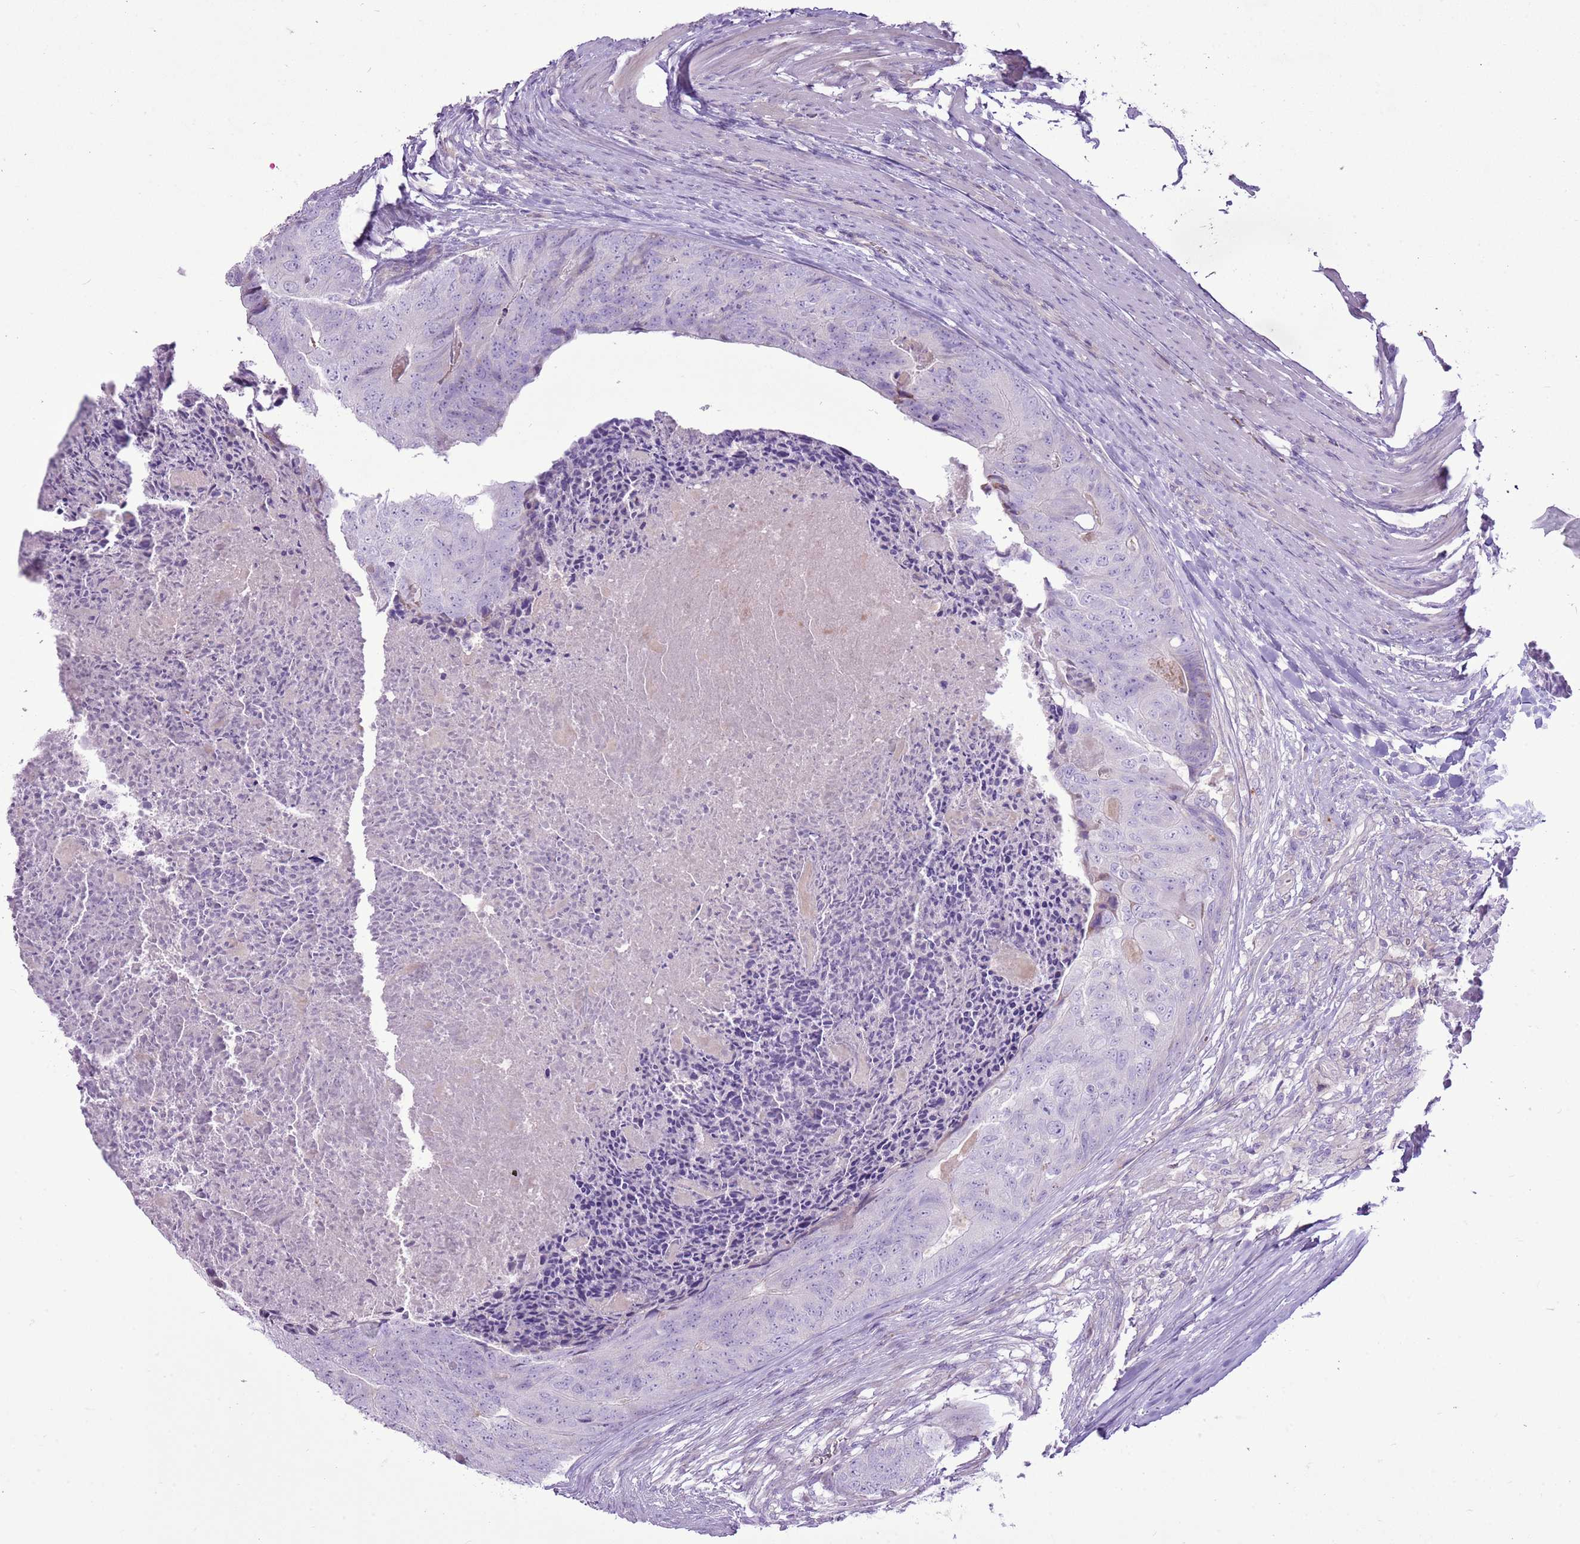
{"staining": {"intensity": "negative", "quantity": "none", "location": "none"}, "tissue": "colorectal cancer", "cell_type": "Tumor cells", "image_type": "cancer", "snomed": [{"axis": "morphology", "description": "Adenocarcinoma, NOS"}, {"axis": "topography", "description": "Colon"}], "caption": "The micrograph reveals no staining of tumor cells in adenocarcinoma (colorectal). The staining was performed using DAB to visualize the protein expression in brown, while the nuclei were stained in blue with hematoxylin (Magnification: 20x).", "gene": "CHAC2", "patient": {"sex": "female", "age": 67}}